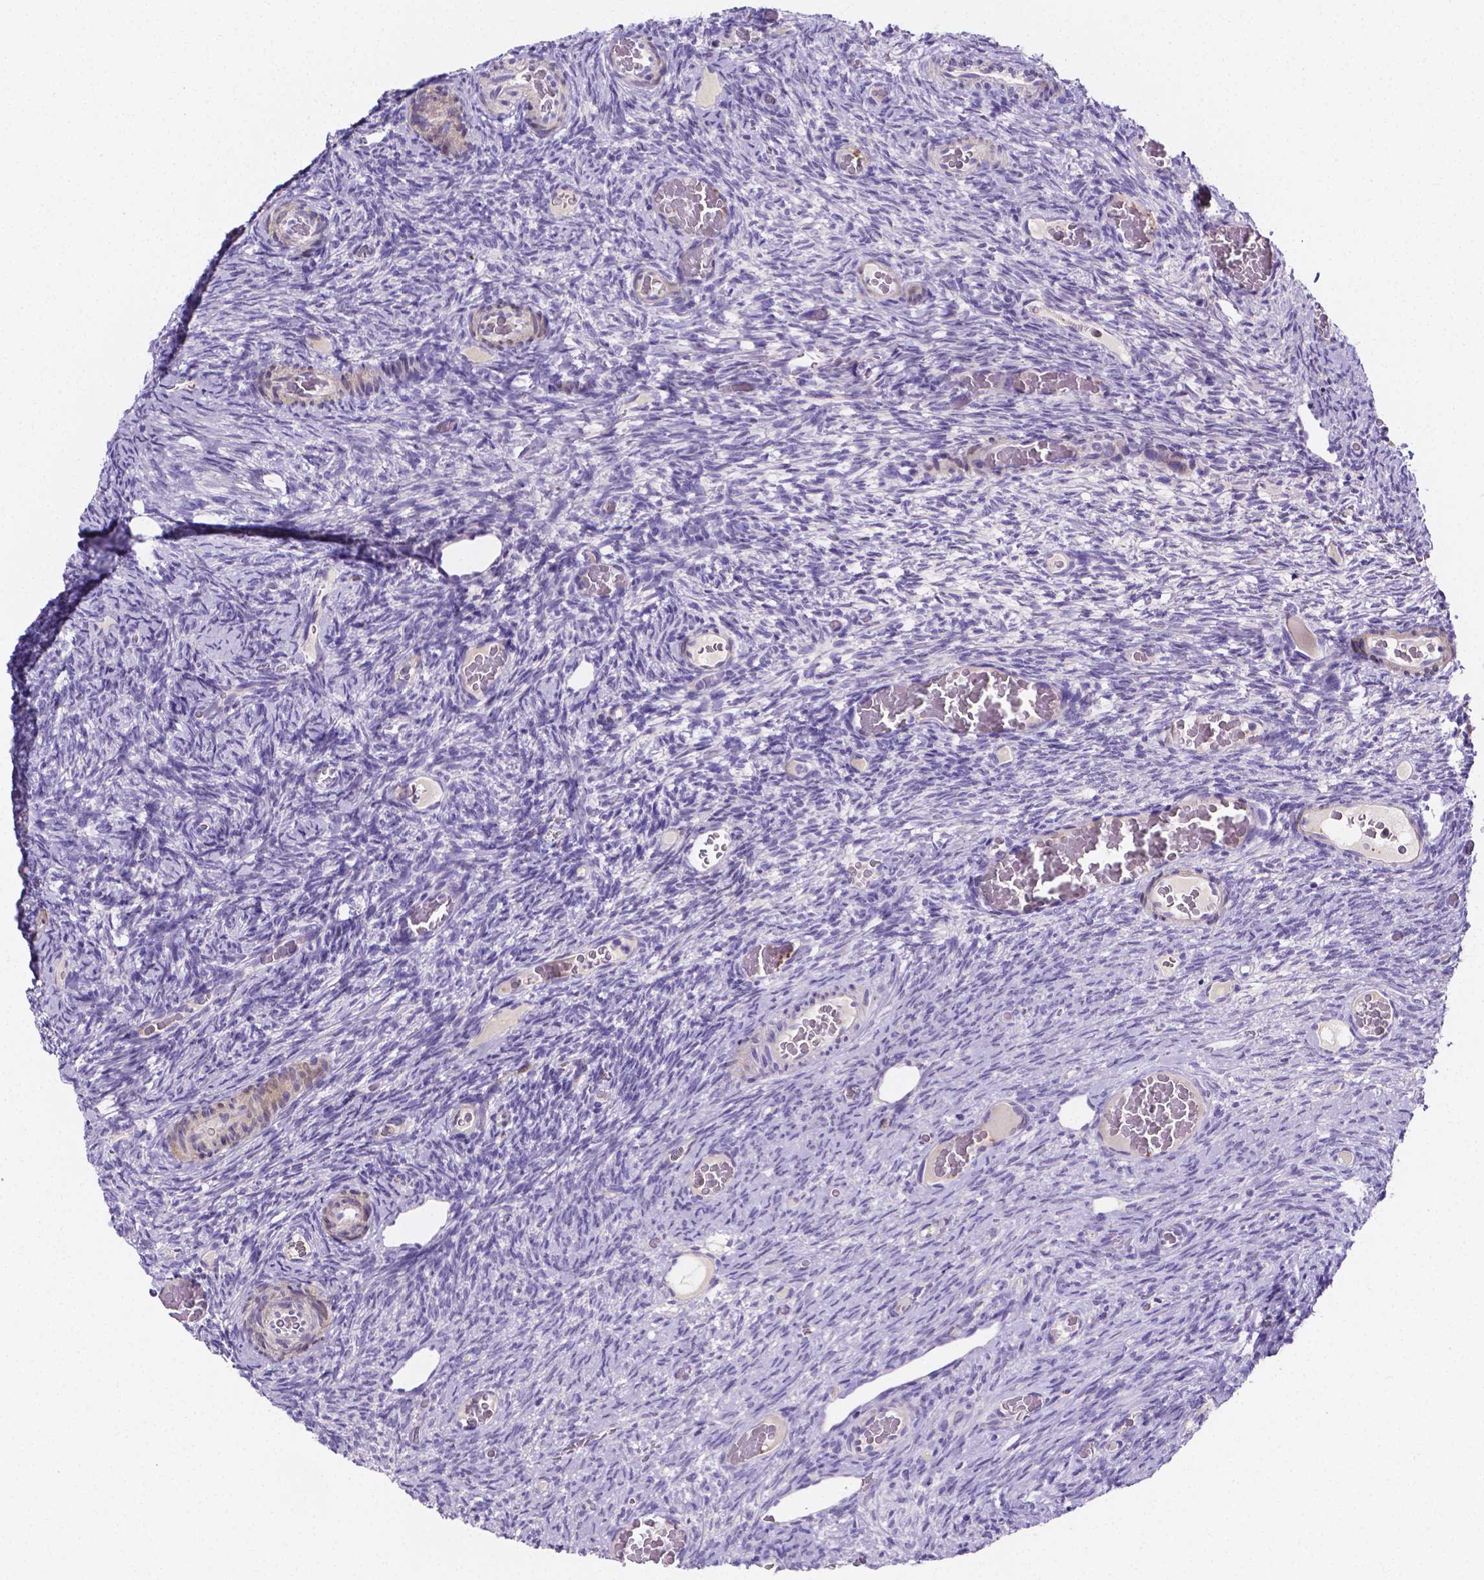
{"staining": {"intensity": "negative", "quantity": "none", "location": "none"}, "tissue": "ovary", "cell_type": "Ovarian stroma cells", "image_type": "normal", "snomed": [{"axis": "morphology", "description": "Normal tissue, NOS"}, {"axis": "topography", "description": "Ovary"}], "caption": "Histopathology image shows no significant protein expression in ovarian stroma cells of benign ovary.", "gene": "NRGN", "patient": {"sex": "female", "age": 34}}